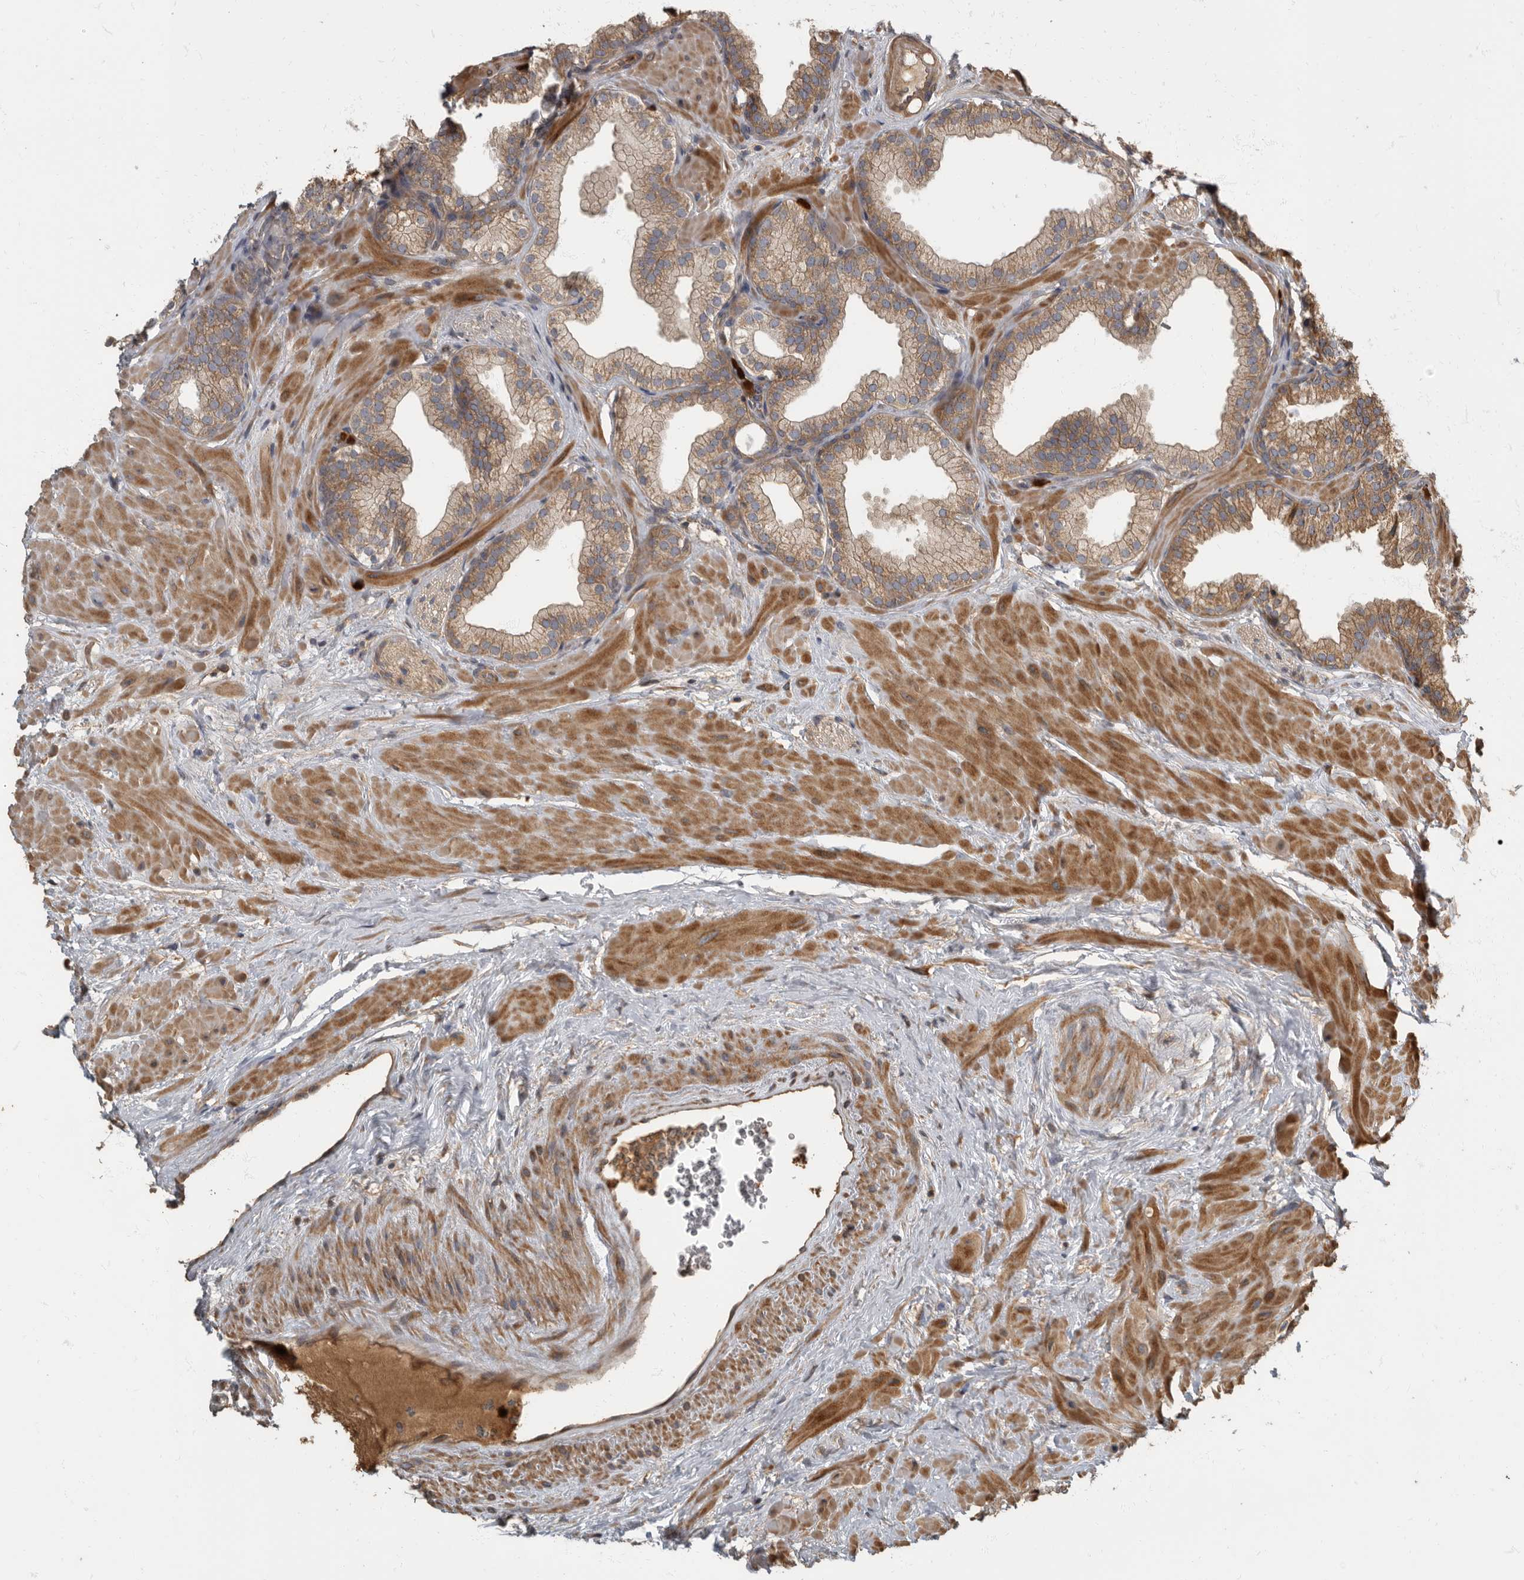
{"staining": {"intensity": "moderate", "quantity": ">75%", "location": "cytoplasmic/membranous"}, "tissue": "prostate", "cell_type": "Glandular cells", "image_type": "normal", "snomed": [{"axis": "morphology", "description": "Normal tissue, NOS"}, {"axis": "morphology", "description": "Urothelial carcinoma, Low grade"}, {"axis": "topography", "description": "Urinary bladder"}, {"axis": "topography", "description": "Prostate"}], "caption": "A medium amount of moderate cytoplasmic/membranous positivity is identified in about >75% of glandular cells in normal prostate. The protein is shown in brown color, while the nuclei are stained blue.", "gene": "DAAM1", "patient": {"sex": "male", "age": 60}}